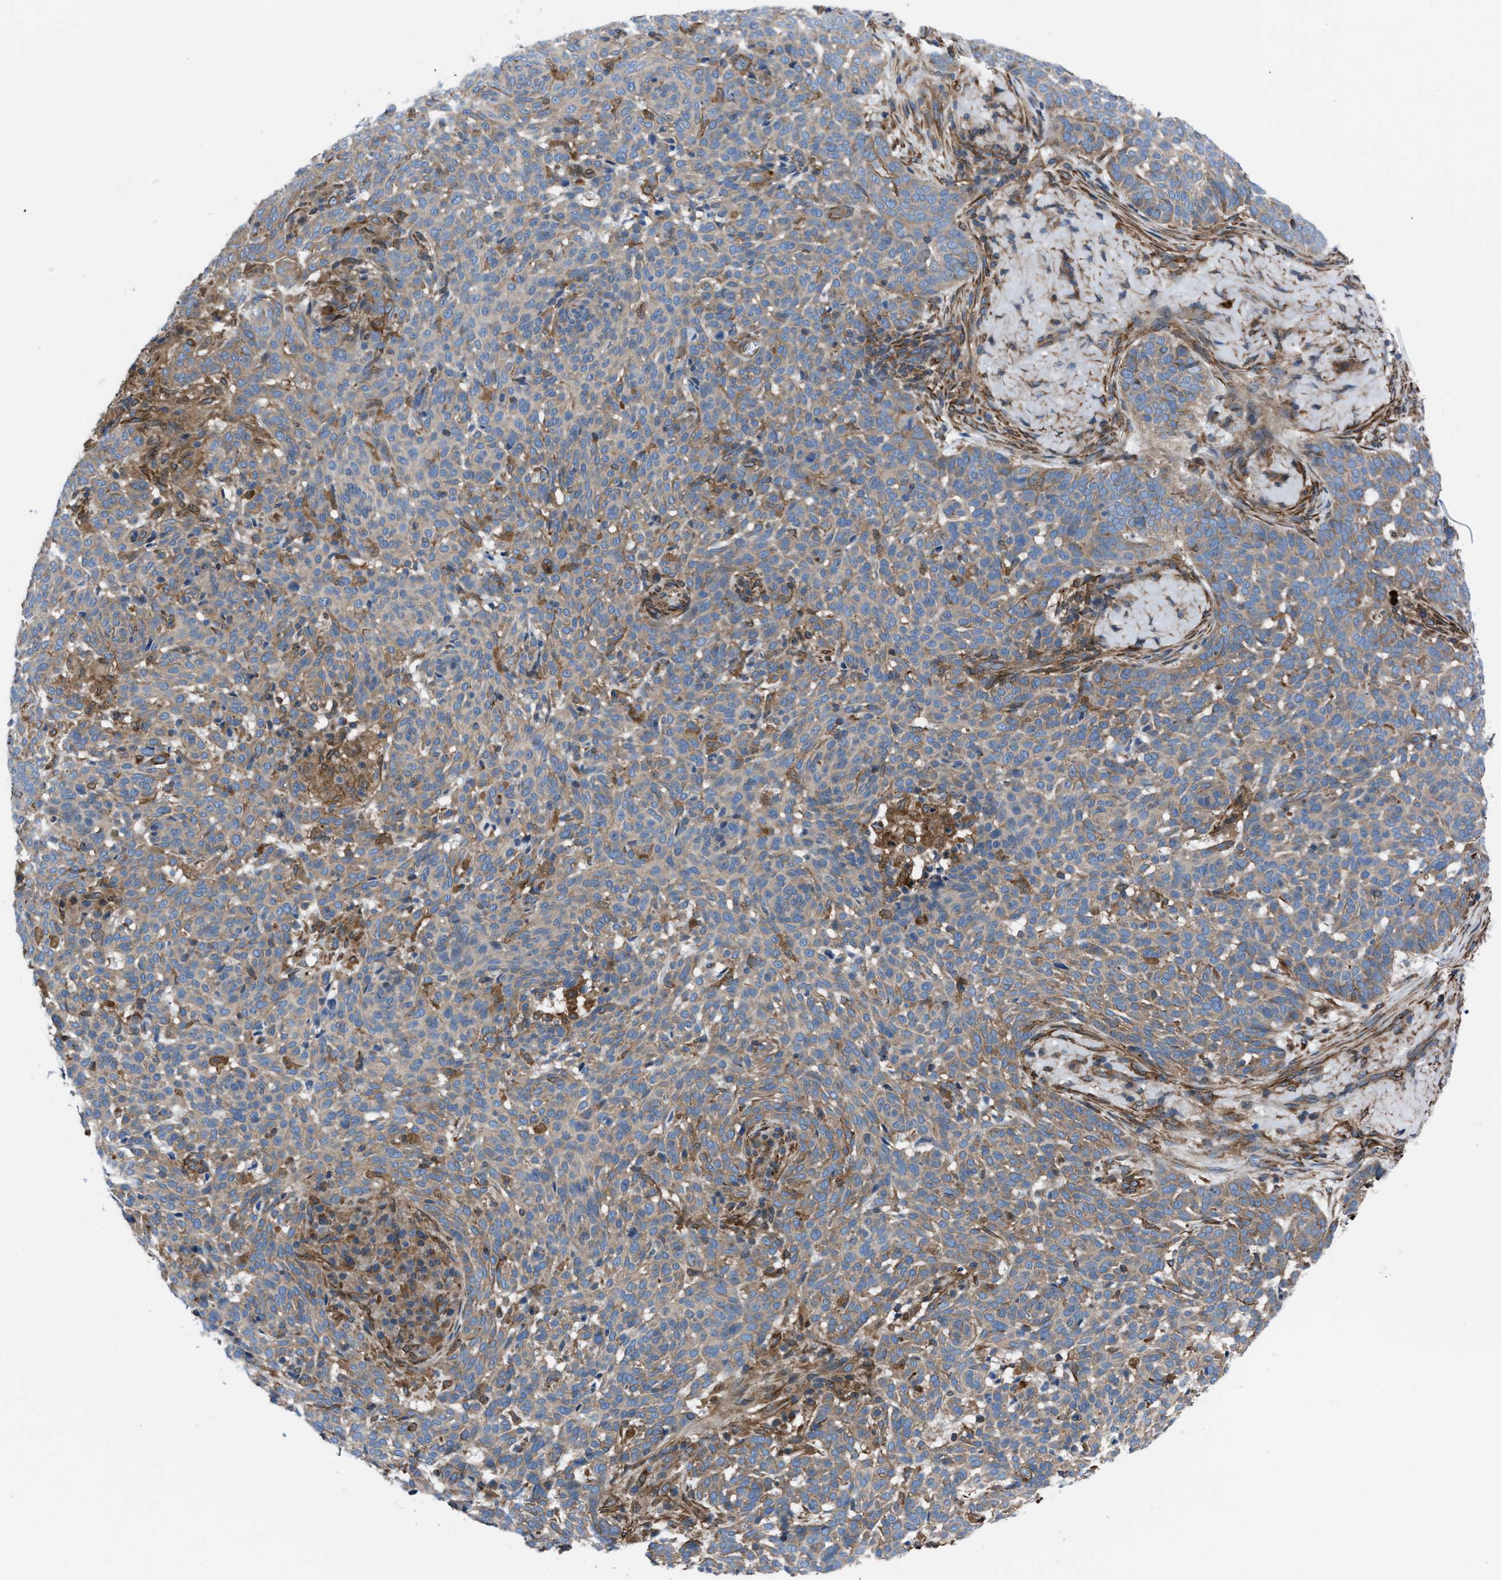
{"staining": {"intensity": "weak", "quantity": ">75%", "location": "cytoplasmic/membranous"}, "tissue": "skin cancer", "cell_type": "Tumor cells", "image_type": "cancer", "snomed": [{"axis": "morphology", "description": "Basal cell carcinoma"}, {"axis": "topography", "description": "Skin"}], "caption": "Skin cancer was stained to show a protein in brown. There is low levels of weak cytoplasmic/membranous expression in about >75% of tumor cells.", "gene": "DMAC1", "patient": {"sex": "male", "age": 85}}